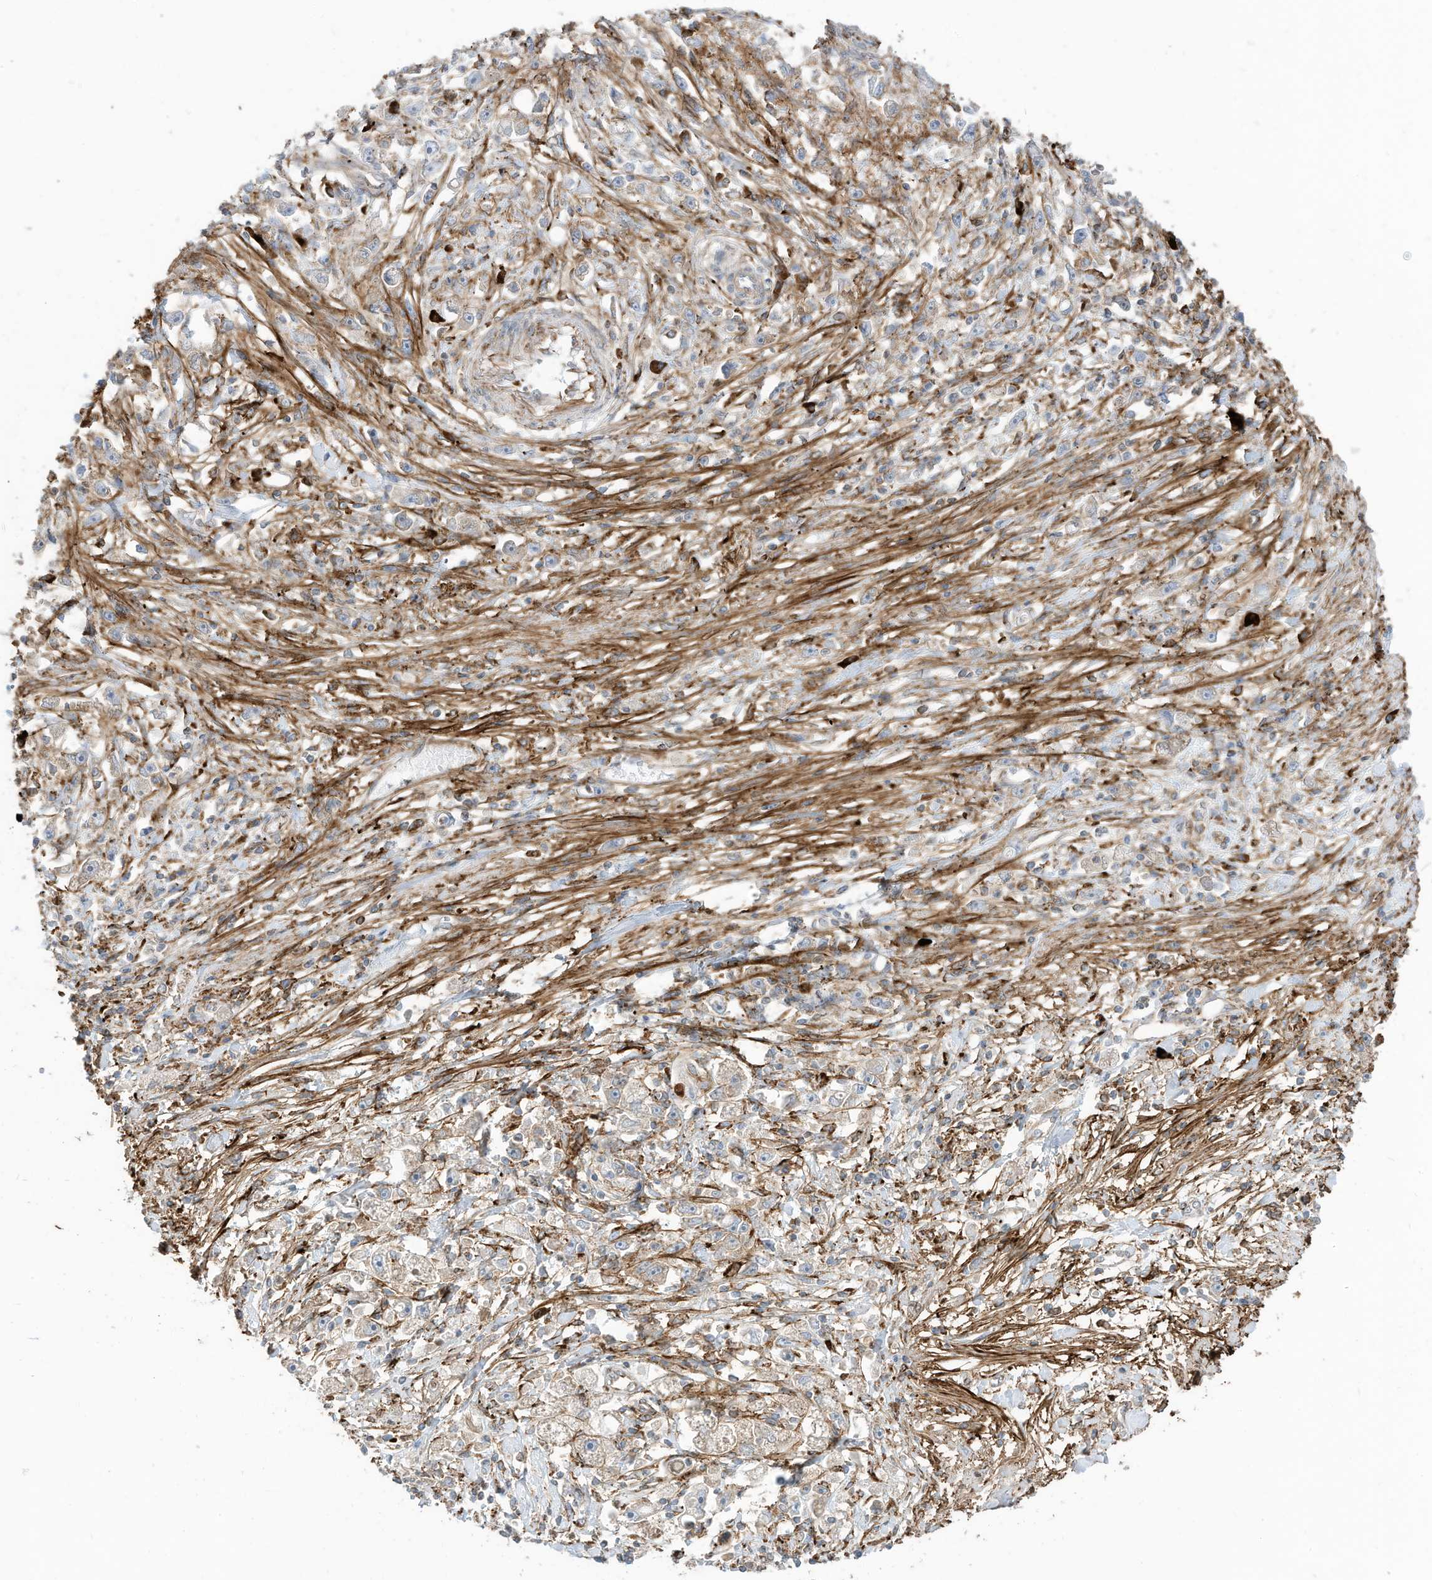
{"staining": {"intensity": "weak", "quantity": "<25%", "location": "cytoplasmic/membranous"}, "tissue": "stomach cancer", "cell_type": "Tumor cells", "image_type": "cancer", "snomed": [{"axis": "morphology", "description": "Adenocarcinoma, NOS"}, {"axis": "topography", "description": "Stomach"}], "caption": "High power microscopy image of an IHC image of stomach cancer, revealing no significant staining in tumor cells.", "gene": "TRNAU1AP", "patient": {"sex": "female", "age": 59}}